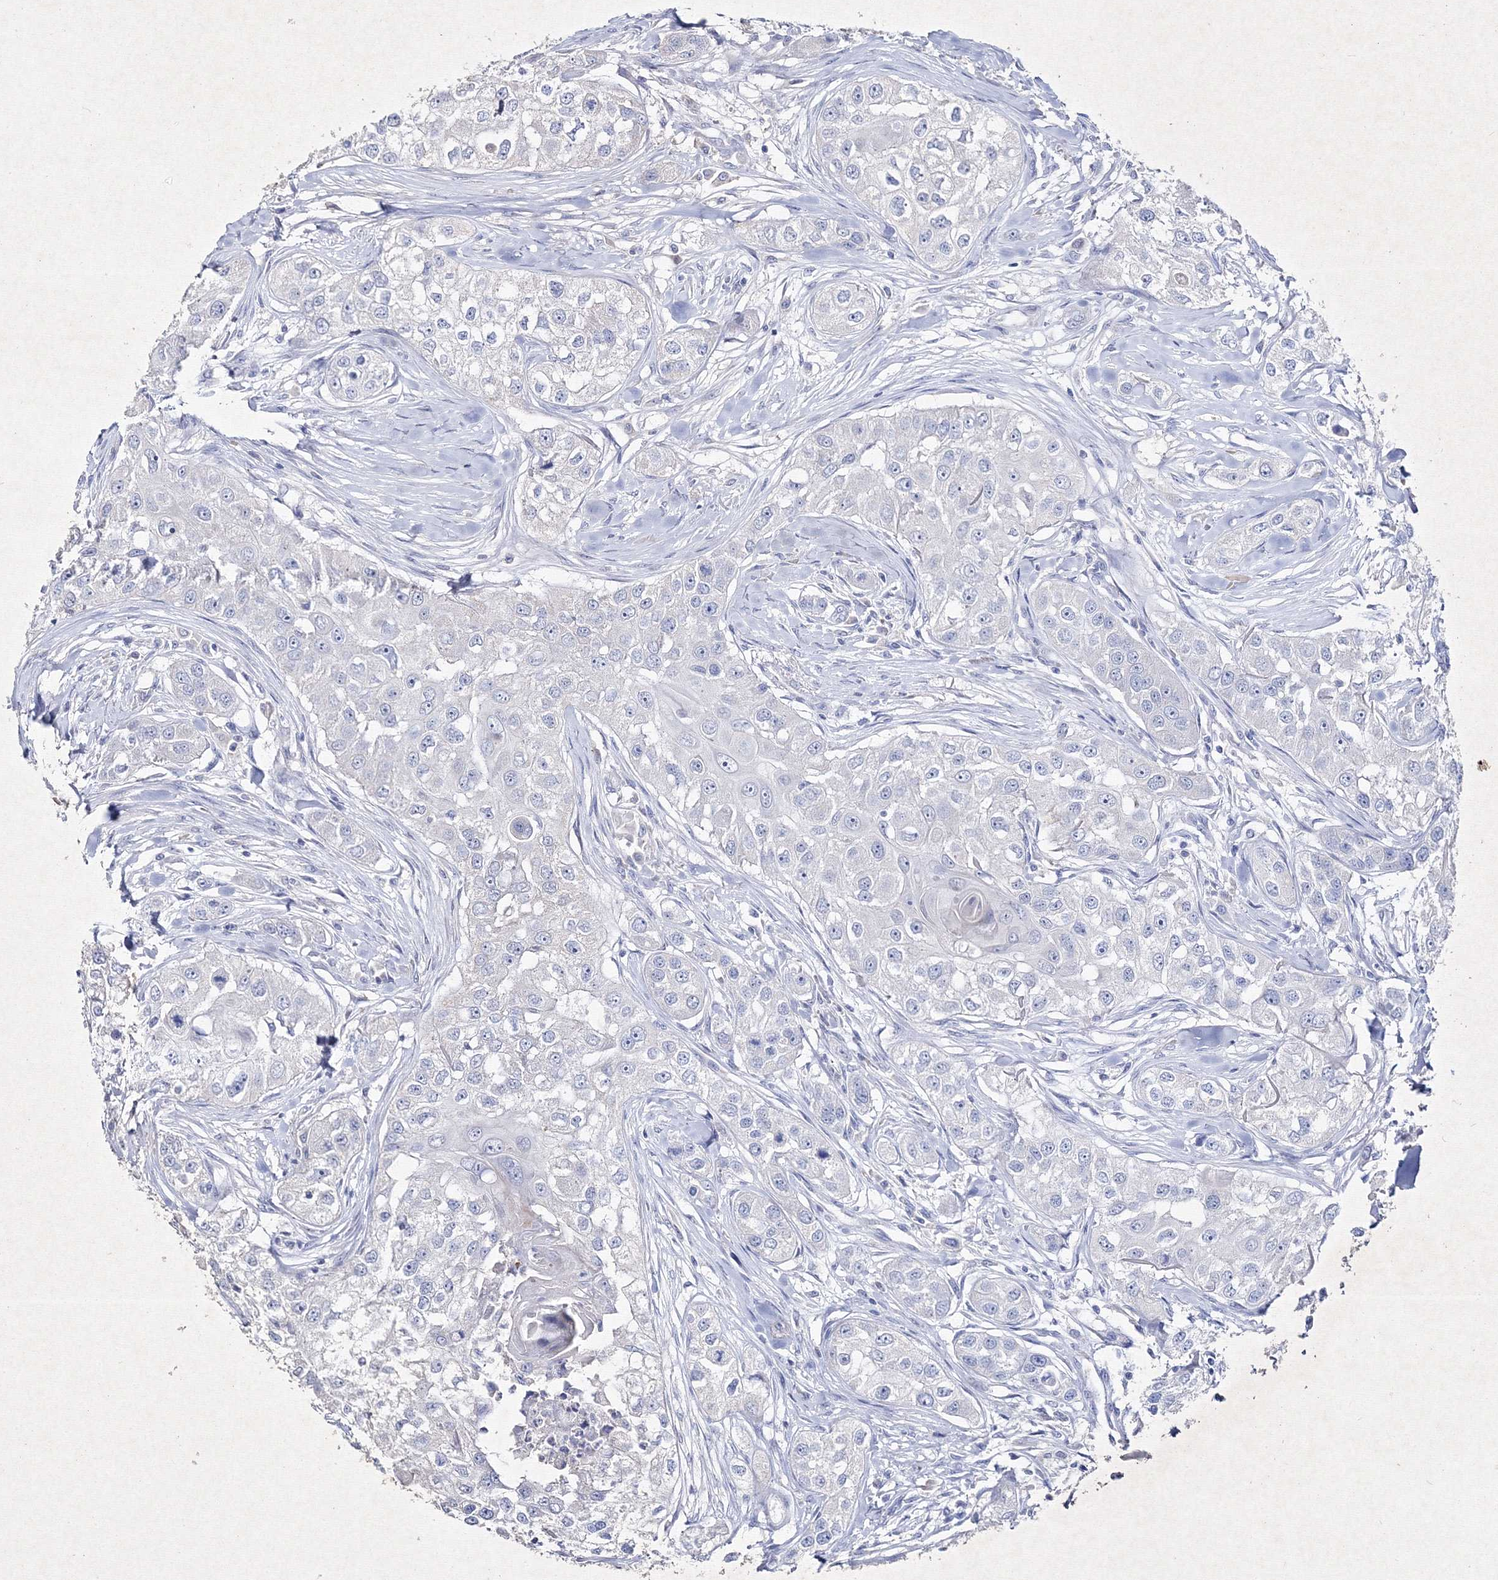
{"staining": {"intensity": "negative", "quantity": "none", "location": "none"}, "tissue": "head and neck cancer", "cell_type": "Tumor cells", "image_type": "cancer", "snomed": [{"axis": "morphology", "description": "Normal tissue, NOS"}, {"axis": "morphology", "description": "Squamous cell carcinoma, NOS"}, {"axis": "topography", "description": "Skeletal muscle"}, {"axis": "topography", "description": "Head-Neck"}], "caption": "An immunohistochemistry (IHC) photomicrograph of head and neck cancer (squamous cell carcinoma) is shown. There is no staining in tumor cells of head and neck cancer (squamous cell carcinoma).", "gene": "SMIM29", "patient": {"sex": "male", "age": 51}}